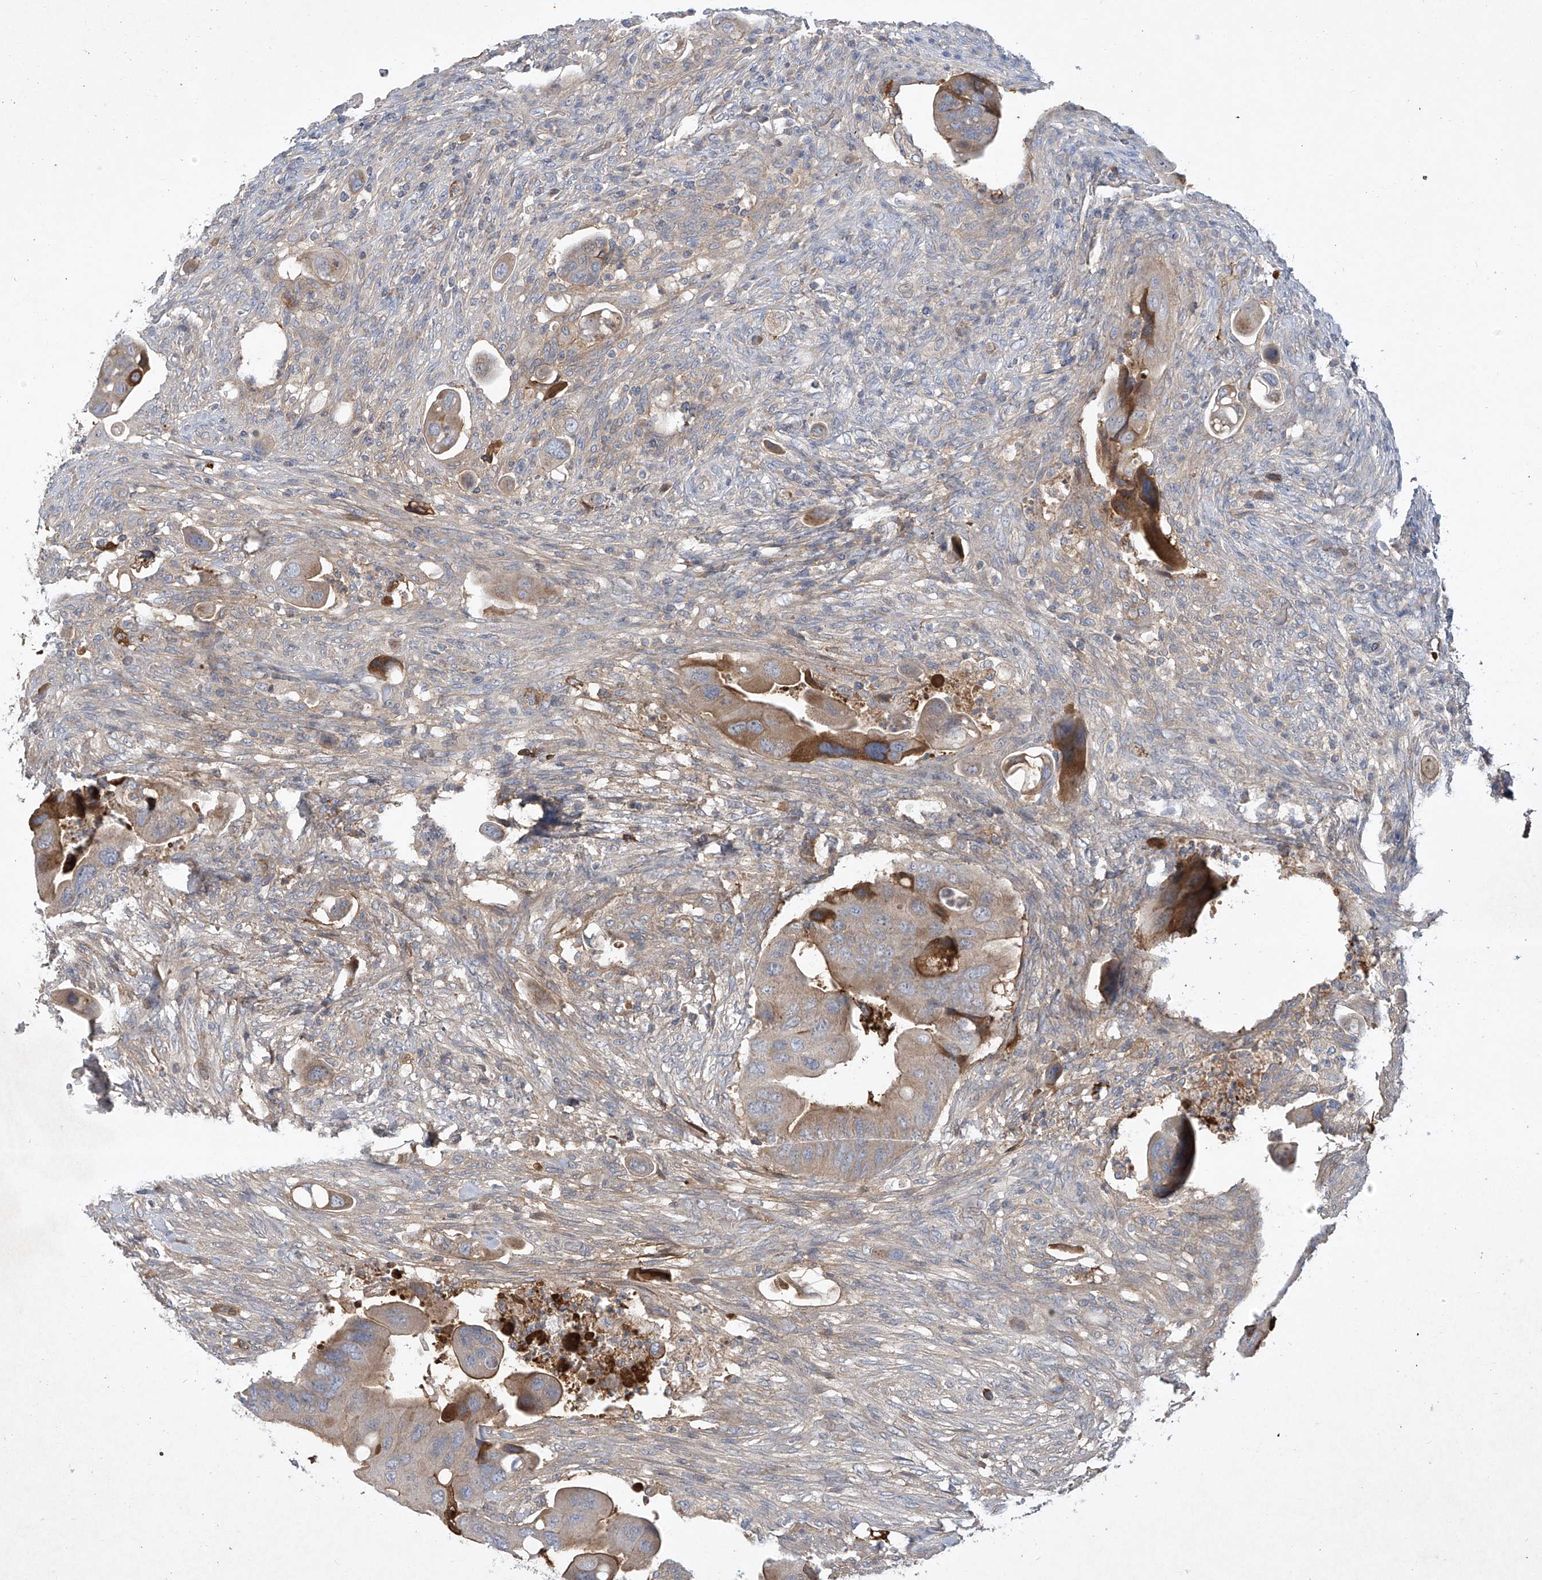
{"staining": {"intensity": "moderate", "quantity": "<25%", "location": "cytoplasmic/membranous"}, "tissue": "colorectal cancer", "cell_type": "Tumor cells", "image_type": "cancer", "snomed": [{"axis": "morphology", "description": "Adenocarcinoma, NOS"}, {"axis": "topography", "description": "Rectum"}], "caption": "Adenocarcinoma (colorectal) tissue reveals moderate cytoplasmic/membranous positivity in about <25% of tumor cells, visualized by immunohistochemistry.", "gene": "HAS3", "patient": {"sex": "female", "age": 57}}